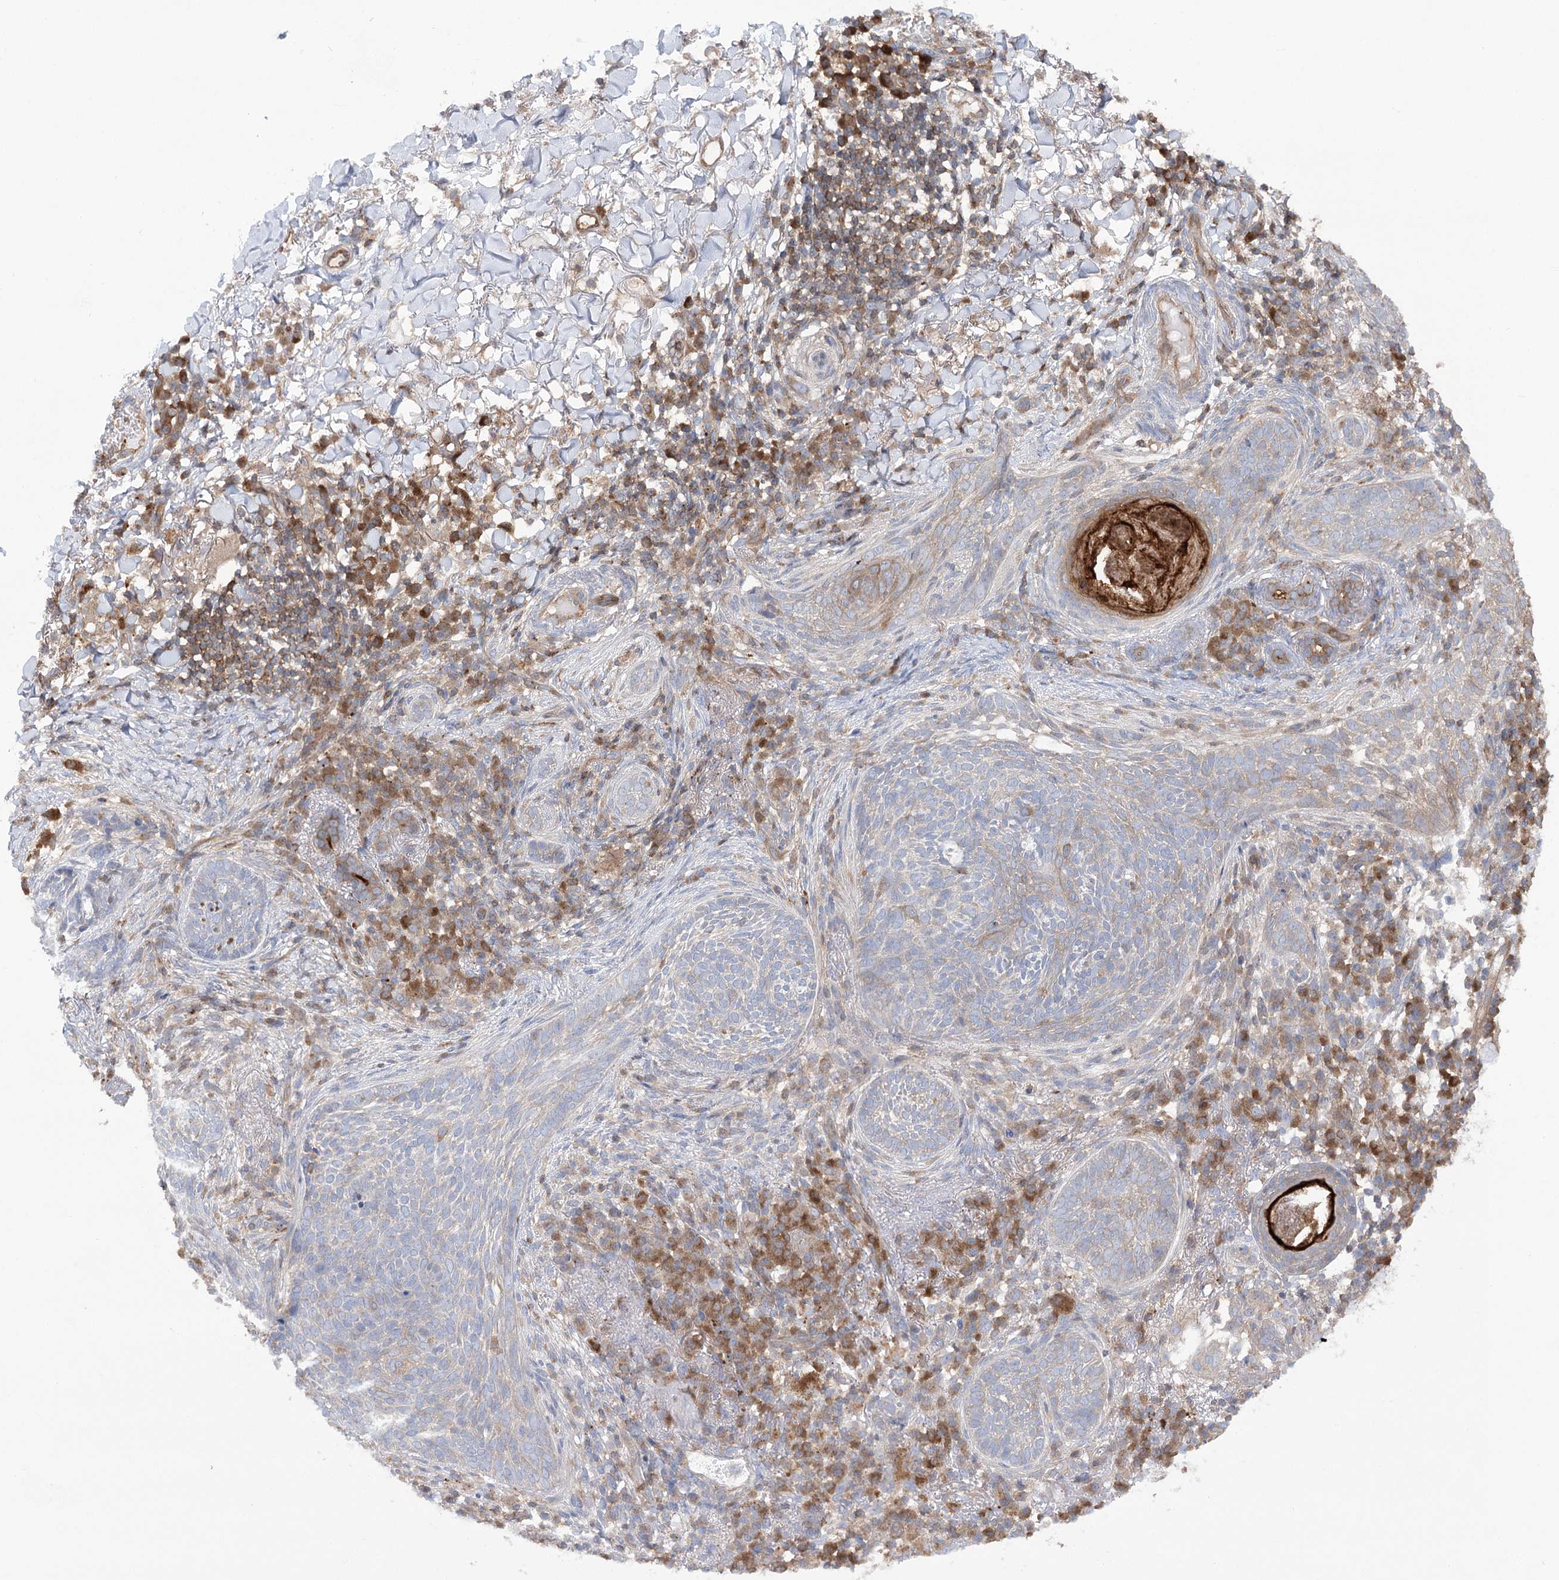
{"staining": {"intensity": "negative", "quantity": "none", "location": "none"}, "tissue": "skin cancer", "cell_type": "Tumor cells", "image_type": "cancer", "snomed": [{"axis": "morphology", "description": "Basal cell carcinoma"}, {"axis": "topography", "description": "Skin"}], "caption": "Immunohistochemistry (IHC) of human skin basal cell carcinoma exhibits no expression in tumor cells. (Brightfield microscopy of DAB (3,3'-diaminobenzidine) IHC at high magnification).", "gene": "VPS37B", "patient": {"sex": "male", "age": 85}}